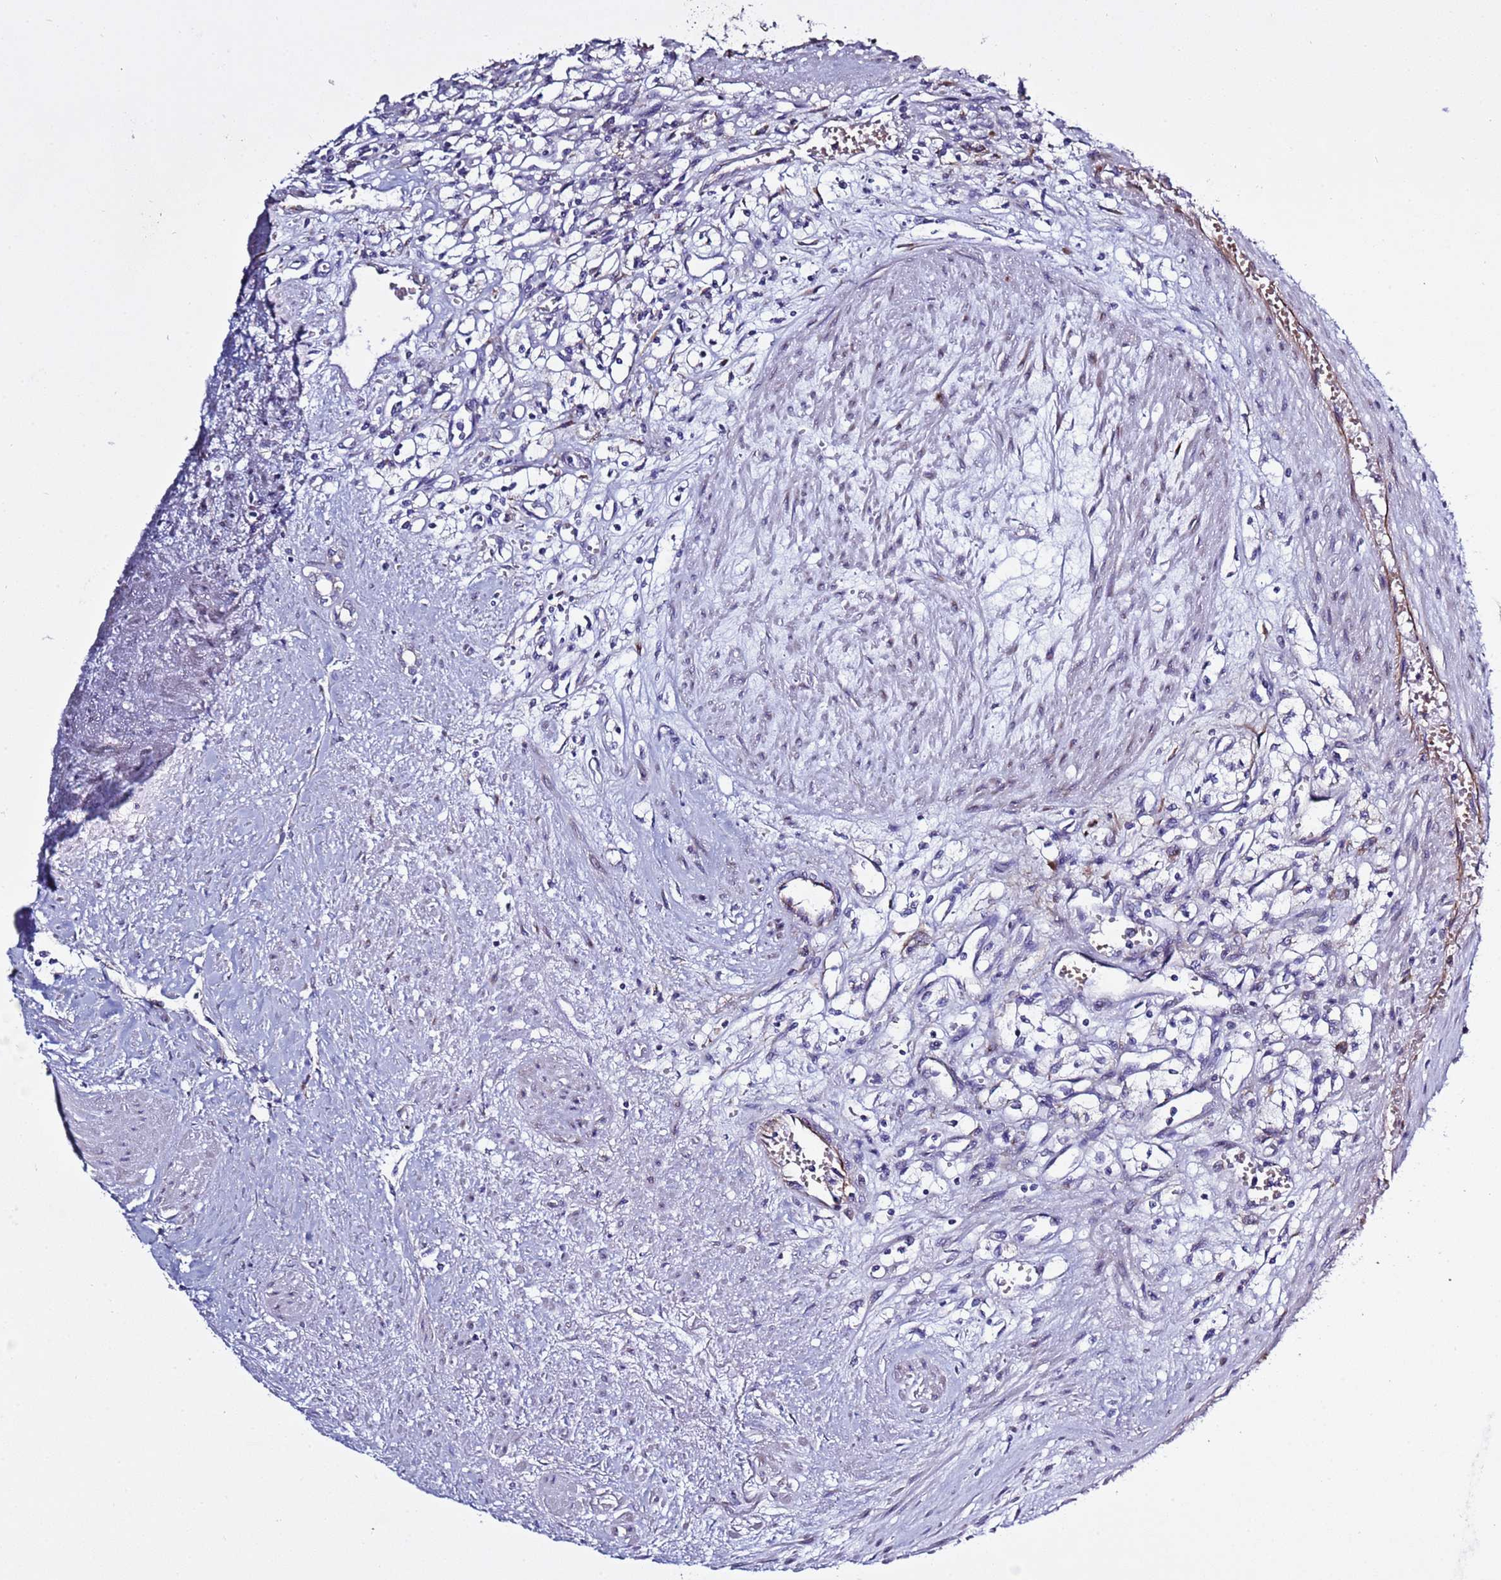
{"staining": {"intensity": "negative", "quantity": "none", "location": "none"}, "tissue": "renal cancer", "cell_type": "Tumor cells", "image_type": "cancer", "snomed": [{"axis": "morphology", "description": "Adenocarcinoma, NOS"}, {"axis": "topography", "description": "Kidney"}], "caption": "The immunohistochemistry (IHC) image has no significant expression in tumor cells of adenocarcinoma (renal) tissue.", "gene": "ABHD17B", "patient": {"sex": "male", "age": 59}}